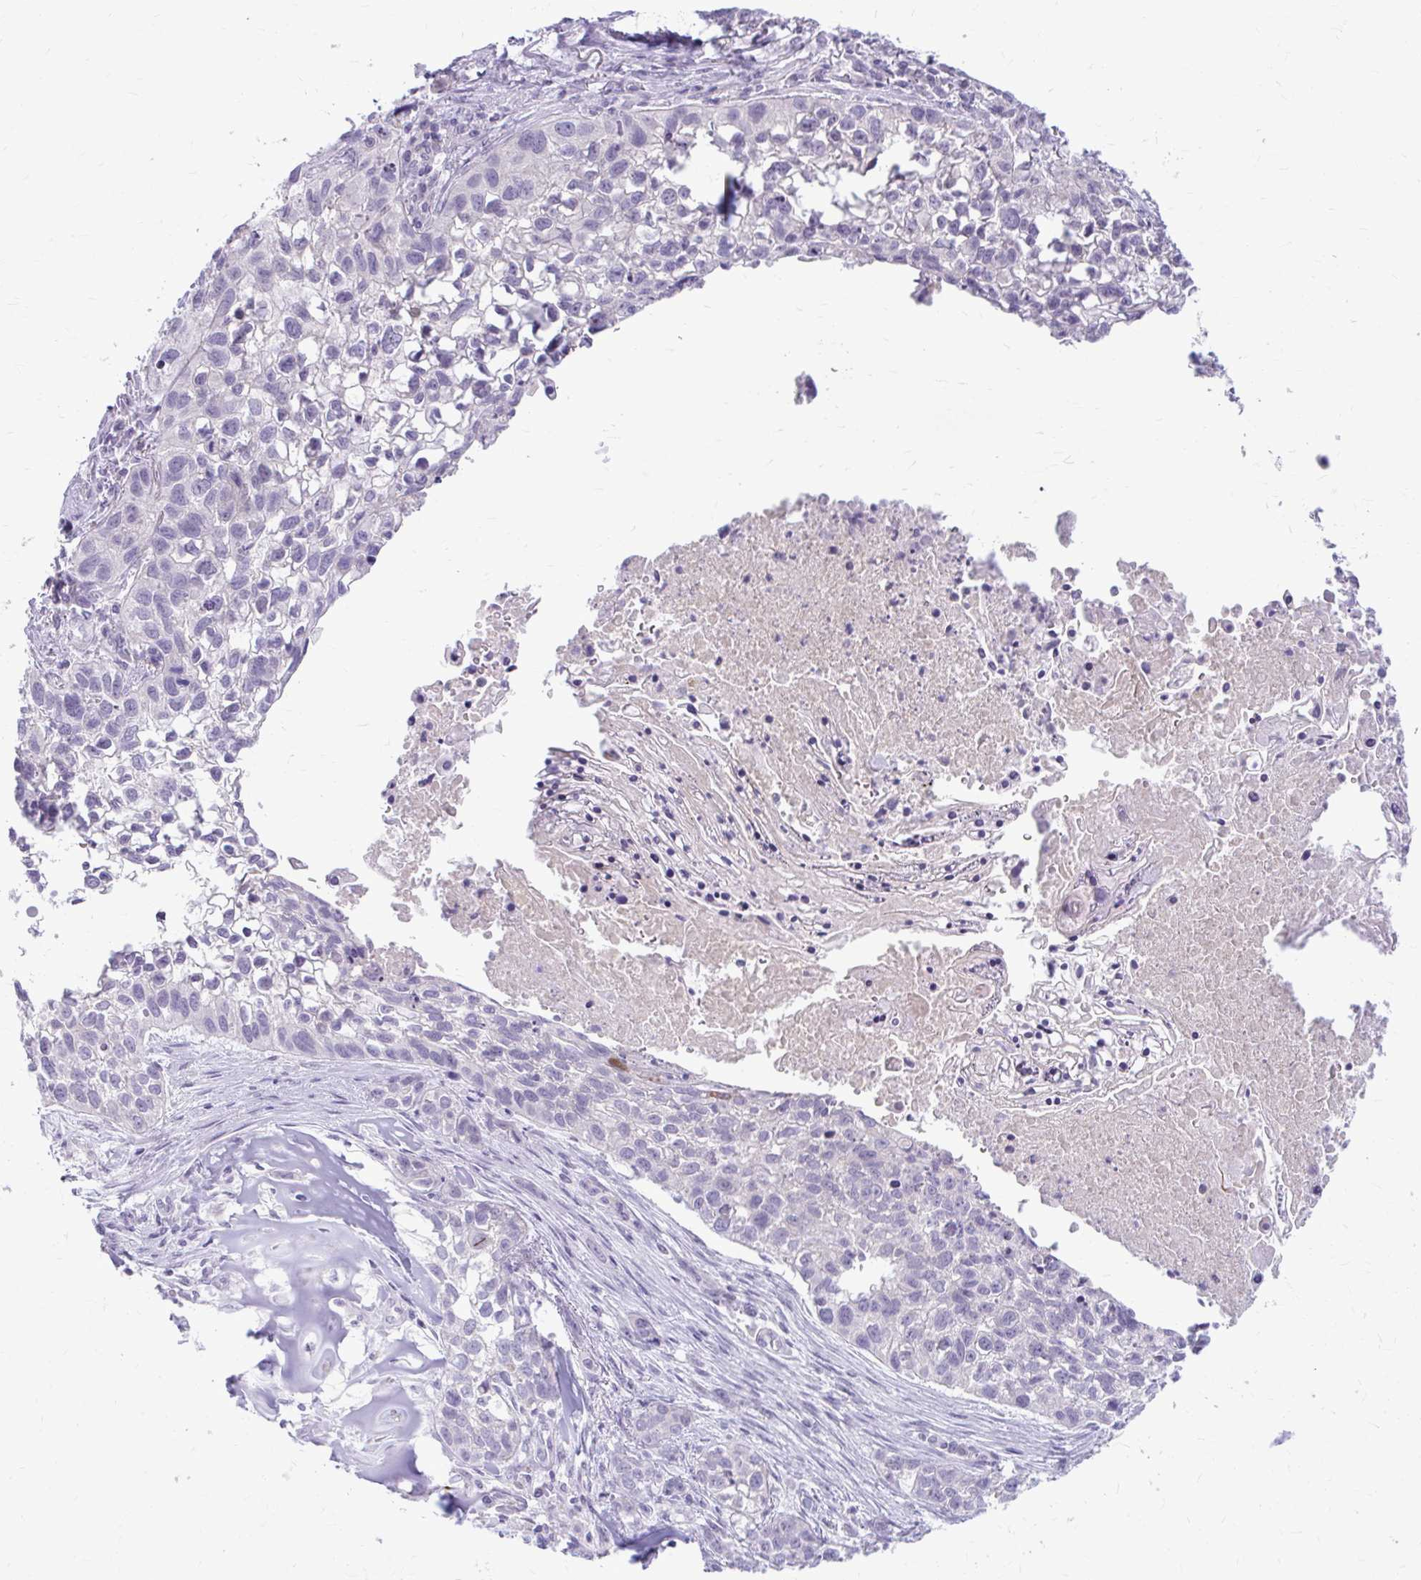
{"staining": {"intensity": "negative", "quantity": "none", "location": "none"}, "tissue": "lung cancer", "cell_type": "Tumor cells", "image_type": "cancer", "snomed": [{"axis": "morphology", "description": "Squamous cell carcinoma, NOS"}, {"axis": "topography", "description": "Lung"}], "caption": "There is no significant expression in tumor cells of lung cancer. Nuclei are stained in blue.", "gene": "CHIA", "patient": {"sex": "male", "age": 74}}